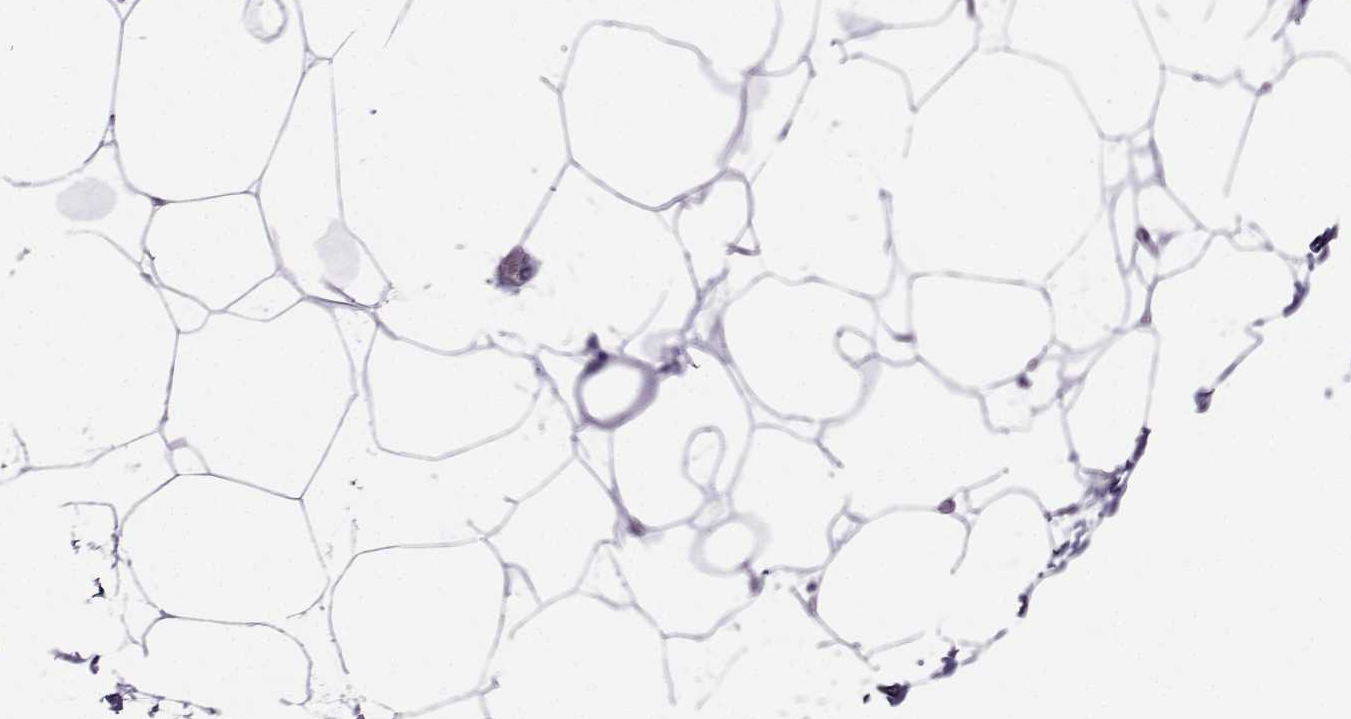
{"staining": {"intensity": "negative", "quantity": "none", "location": "none"}, "tissue": "adipose tissue", "cell_type": "Adipocytes", "image_type": "normal", "snomed": [{"axis": "morphology", "description": "Normal tissue, NOS"}, {"axis": "topography", "description": "Adipose tissue"}], "caption": "An image of adipose tissue stained for a protein demonstrates no brown staining in adipocytes. (DAB immunohistochemistry visualized using brightfield microscopy, high magnification).", "gene": "LHX1", "patient": {"sex": "male", "age": 57}}